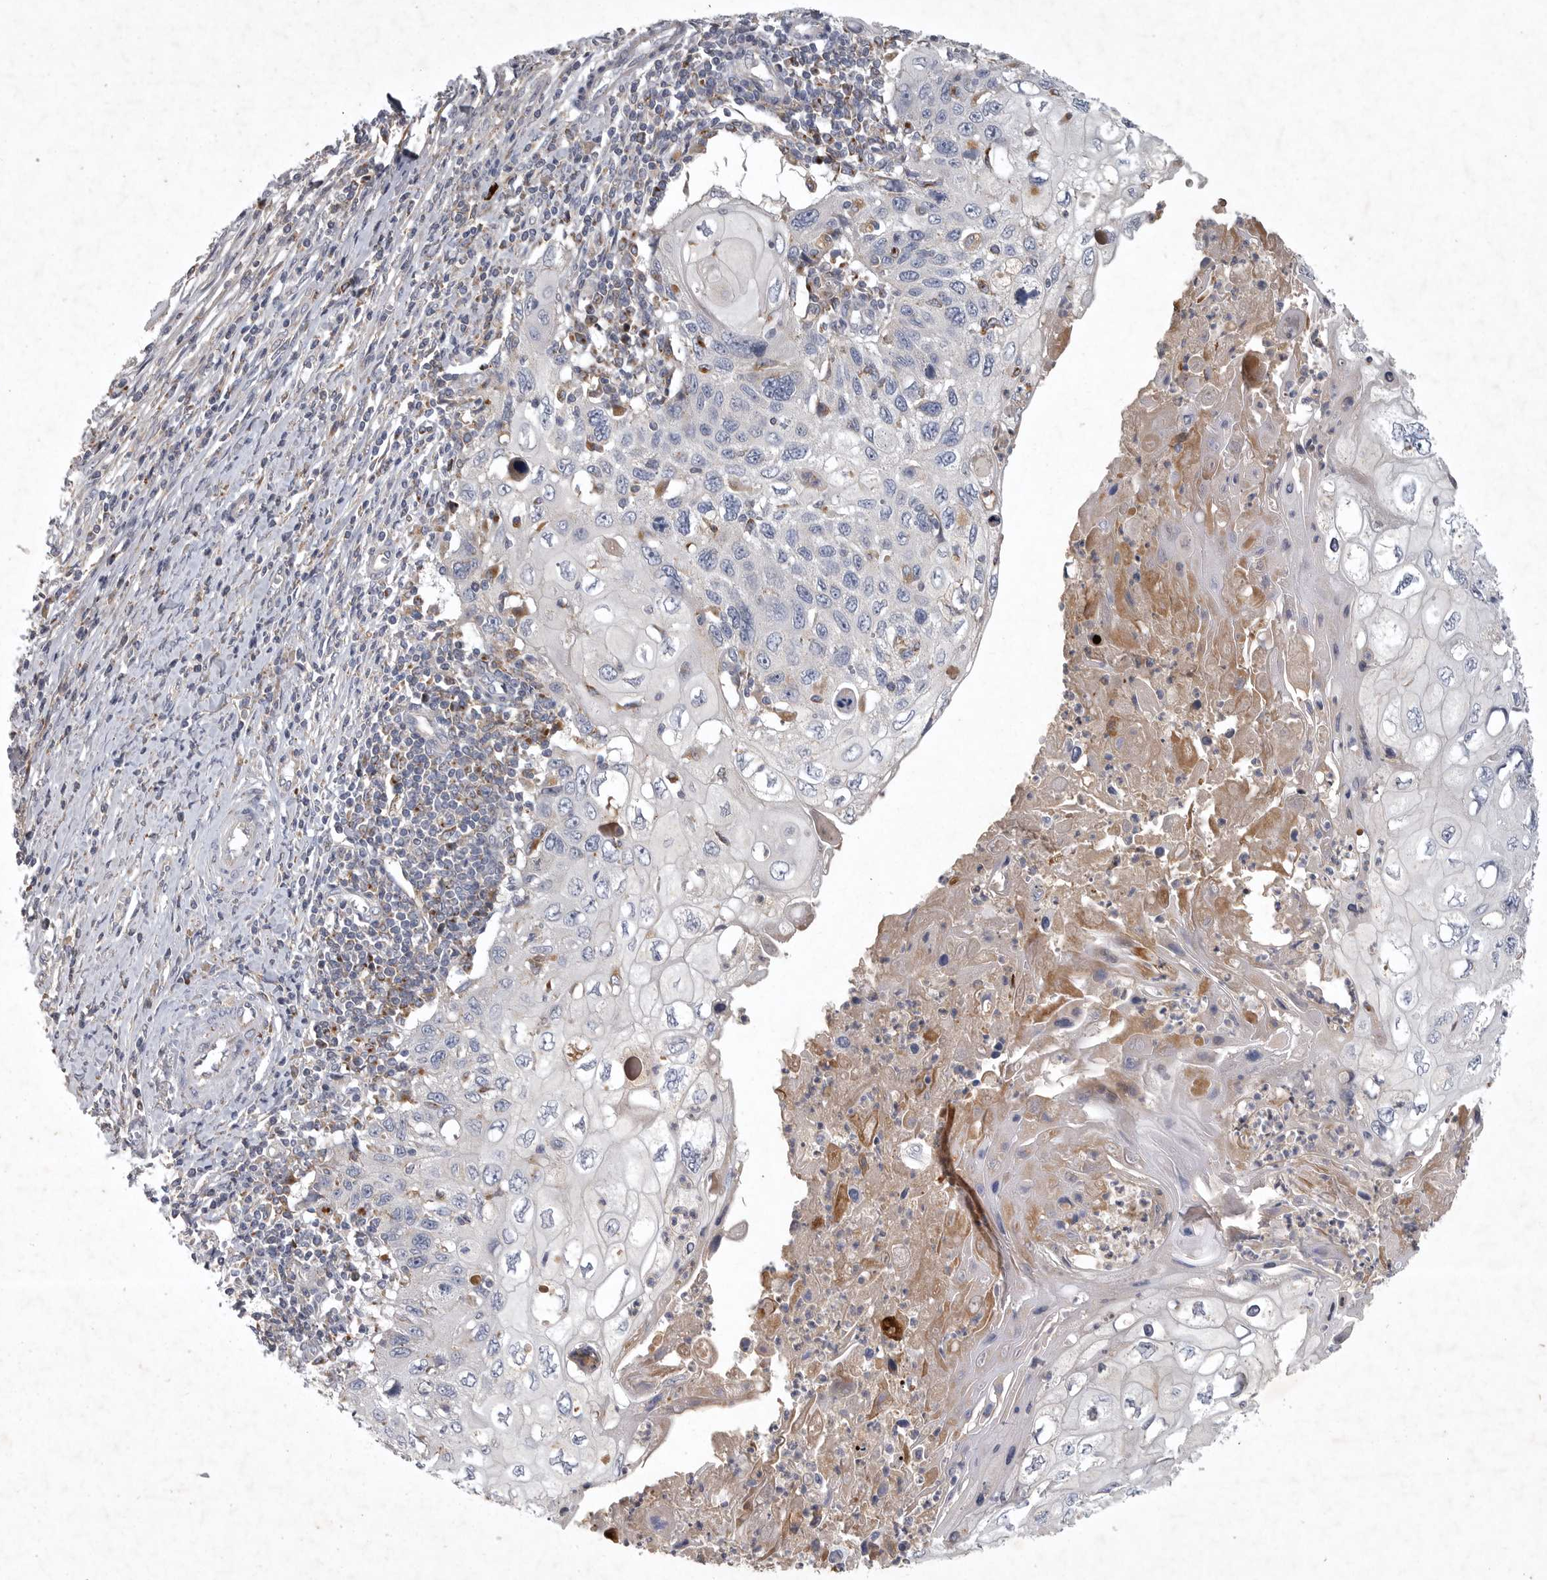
{"staining": {"intensity": "negative", "quantity": "none", "location": "none"}, "tissue": "cervical cancer", "cell_type": "Tumor cells", "image_type": "cancer", "snomed": [{"axis": "morphology", "description": "Squamous cell carcinoma, NOS"}, {"axis": "topography", "description": "Cervix"}], "caption": "High magnification brightfield microscopy of cervical cancer (squamous cell carcinoma) stained with DAB (3,3'-diaminobenzidine) (brown) and counterstained with hematoxylin (blue): tumor cells show no significant expression.", "gene": "LAMTOR3", "patient": {"sex": "female", "age": 70}}